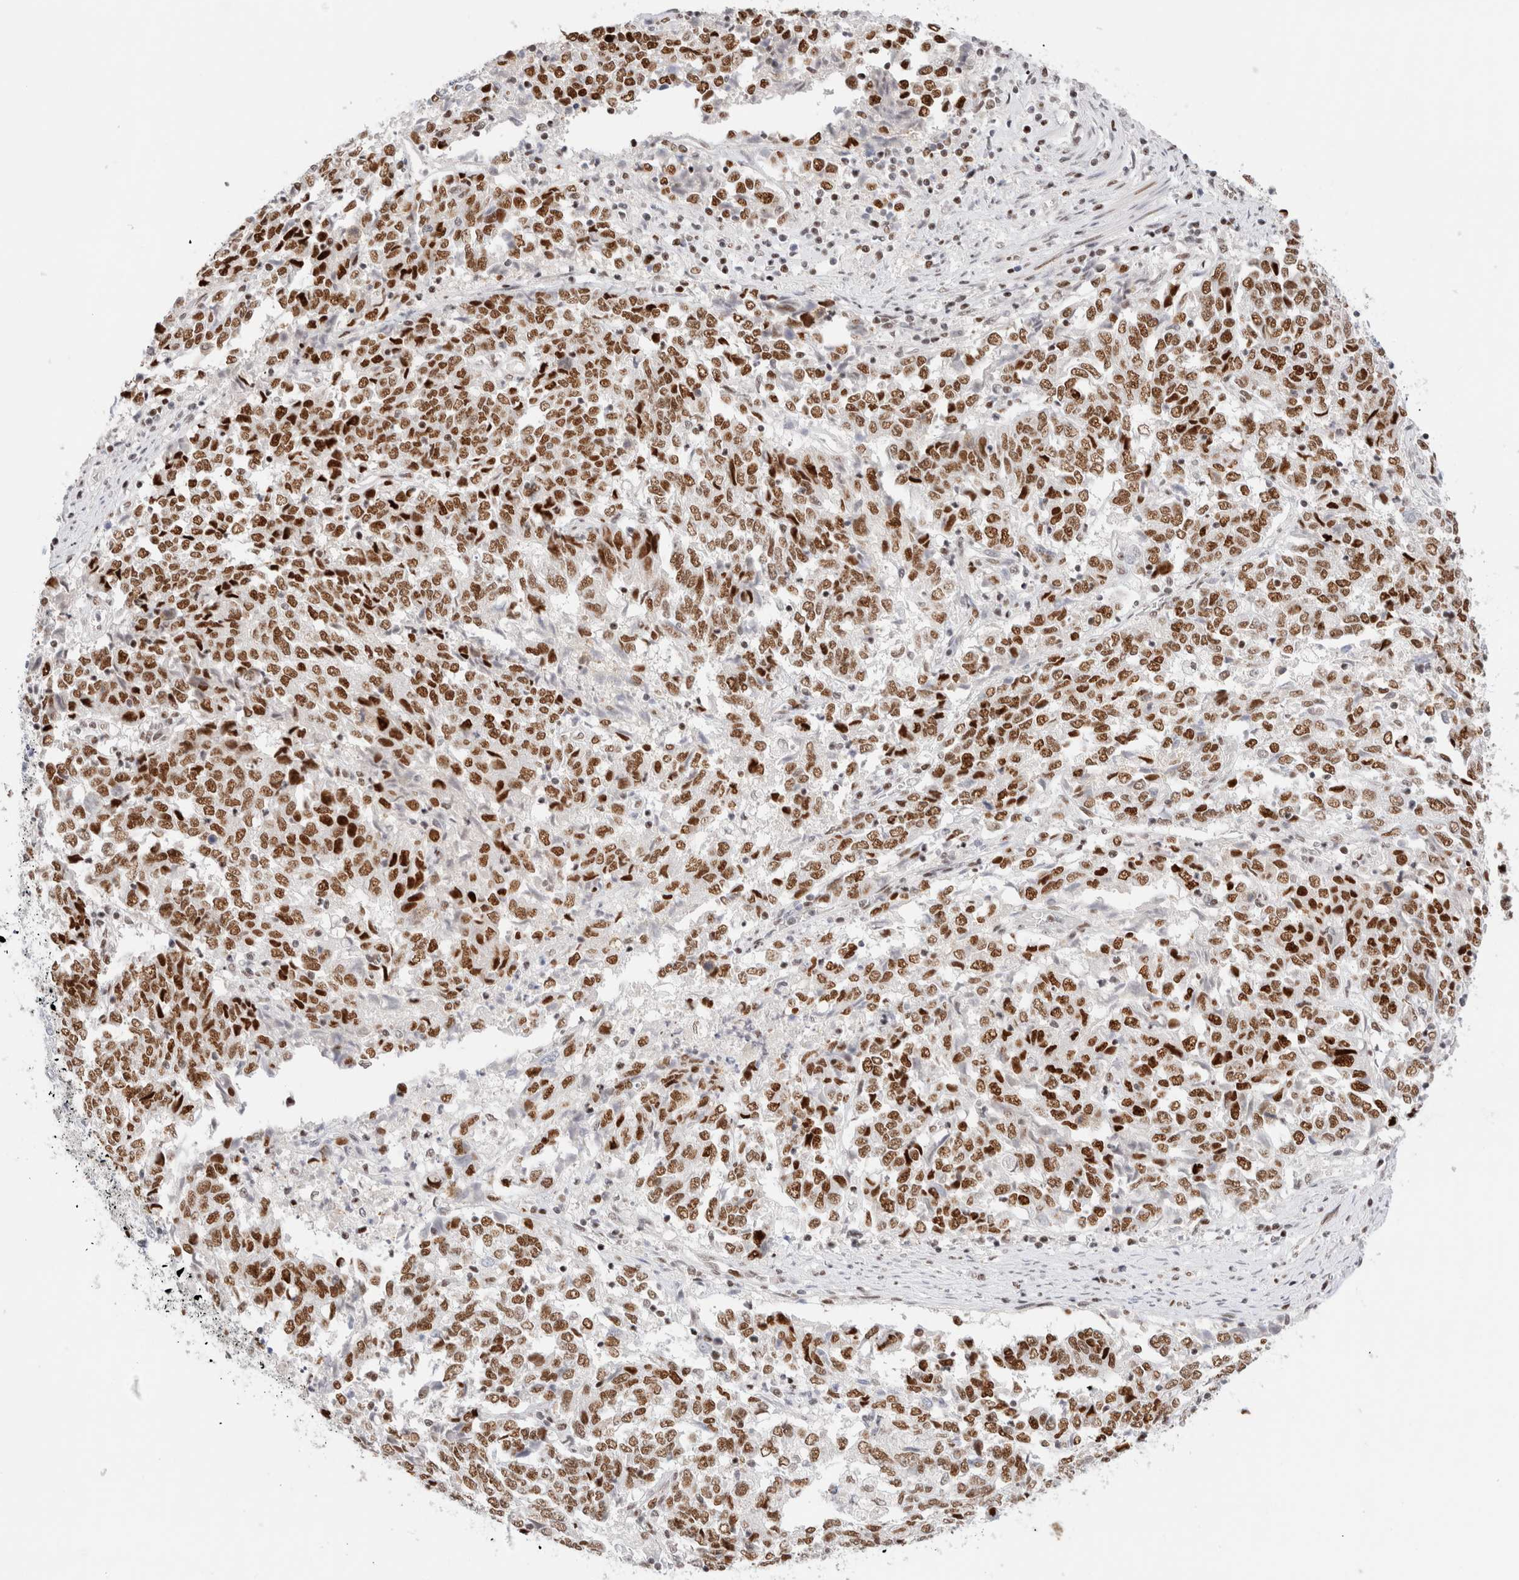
{"staining": {"intensity": "strong", "quantity": ">75%", "location": "nuclear"}, "tissue": "endometrial cancer", "cell_type": "Tumor cells", "image_type": "cancer", "snomed": [{"axis": "morphology", "description": "Adenocarcinoma, NOS"}, {"axis": "topography", "description": "Endometrium"}], "caption": "Immunohistochemical staining of endometrial adenocarcinoma exhibits strong nuclear protein staining in about >75% of tumor cells.", "gene": "ZNF282", "patient": {"sex": "female", "age": 80}}